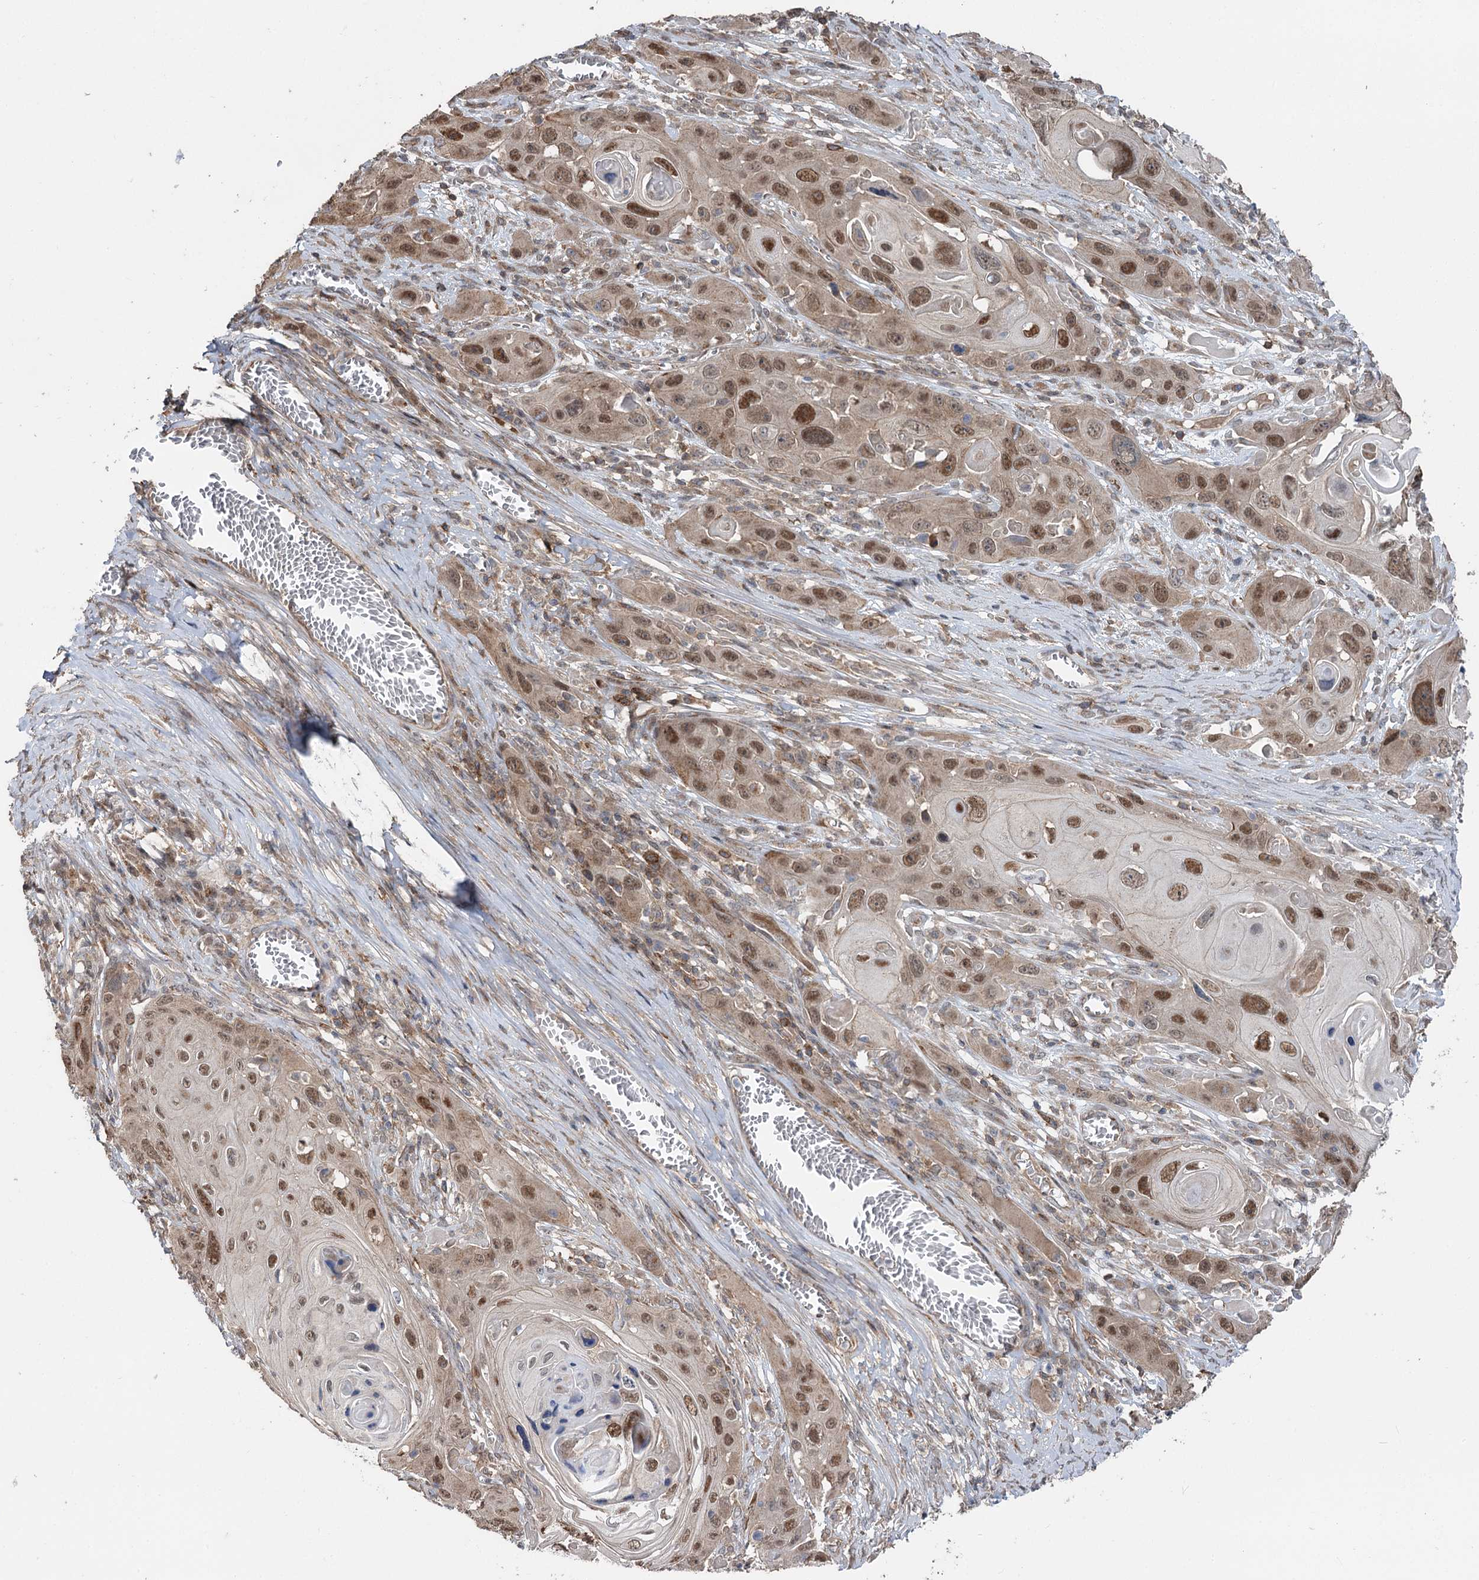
{"staining": {"intensity": "moderate", "quantity": ">75%", "location": "nuclear"}, "tissue": "skin cancer", "cell_type": "Tumor cells", "image_type": "cancer", "snomed": [{"axis": "morphology", "description": "Squamous cell carcinoma, NOS"}, {"axis": "topography", "description": "Skin"}], "caption": "Skin squamous cell carcinoma stained with immunohistochemistry demonstrates moderate nuclear staining in about >75% of tumor cells. The staining was performed using DAB to visualize the protein expression in brown, while the nuclei were stained in blue with hematoxylin (Magnification: 20x).", "gene": "STX6", "patient": {"sex": "male", "age": 55}}